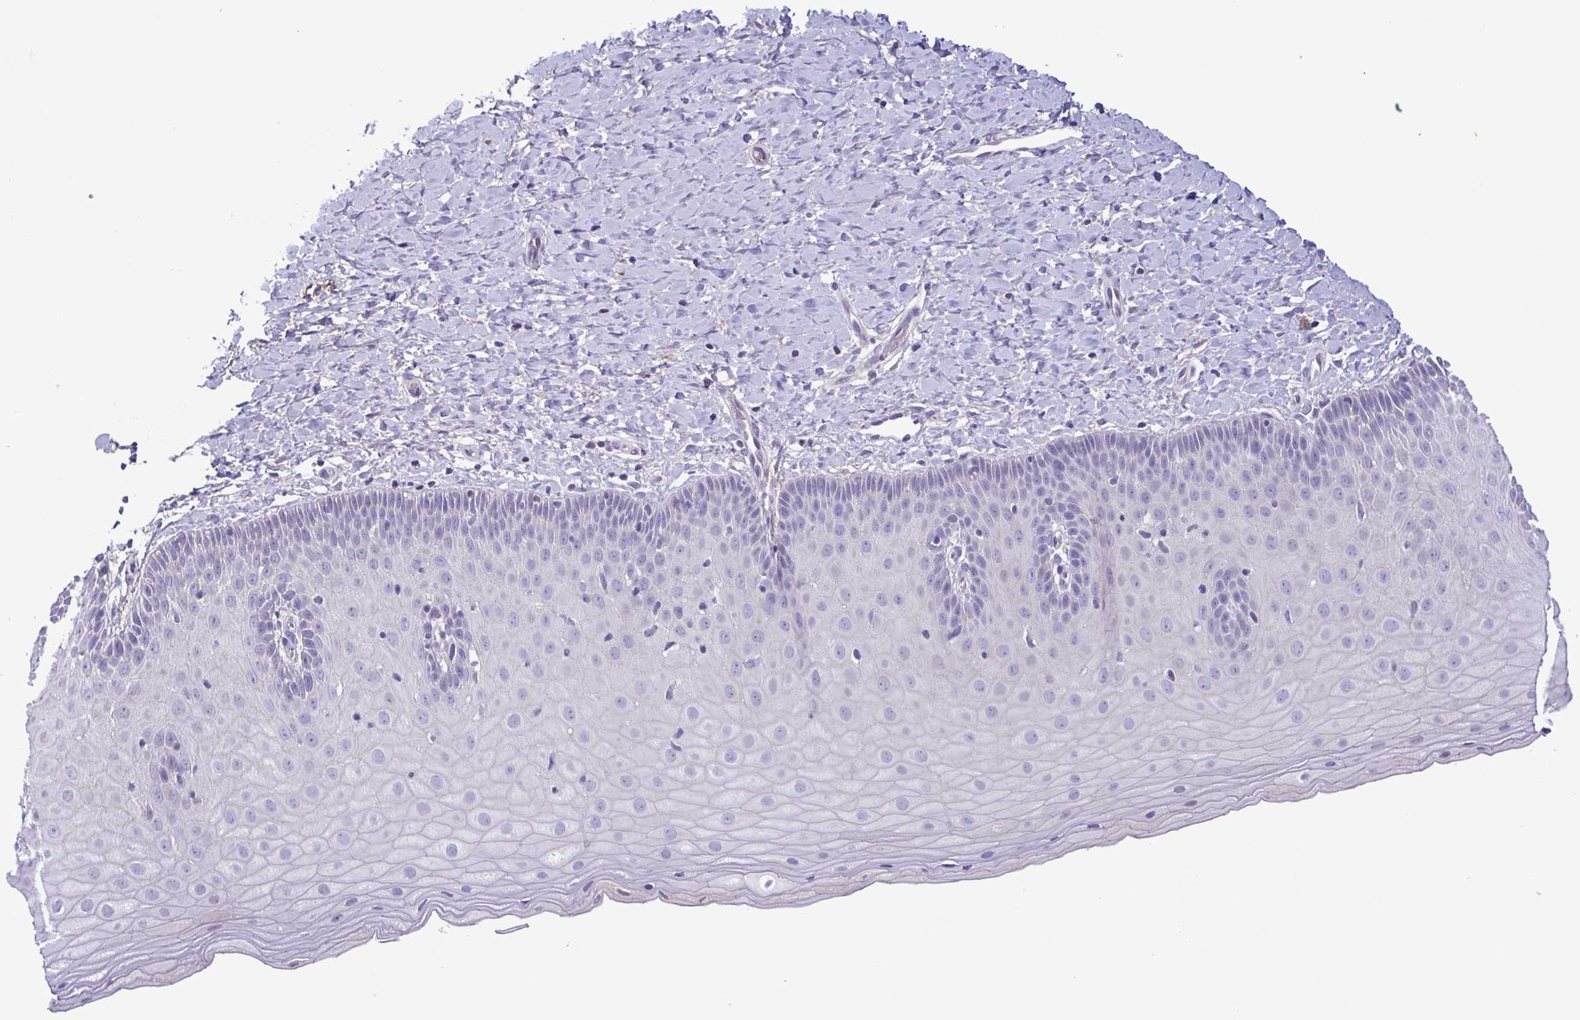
{"staining": {"intensity": "weak", "quantity": "<25%", "location": "cytoplasmic/membranous"}, "tissue": "cervix", "cell_type": "Glandular cells", "image_type": "normal", "snomed": [{"axis": "morphology", "description": "Normal tissue, NOS"}, {"axis": "topography", "description": "Cervix"}], "caption": "The micrograph reveals no significant expression in glandular cells of cervix. (IHC, brightfield microscopy, high magnification).", "gene": "F13B", "patient": {"sex": "female", "age": 37}}